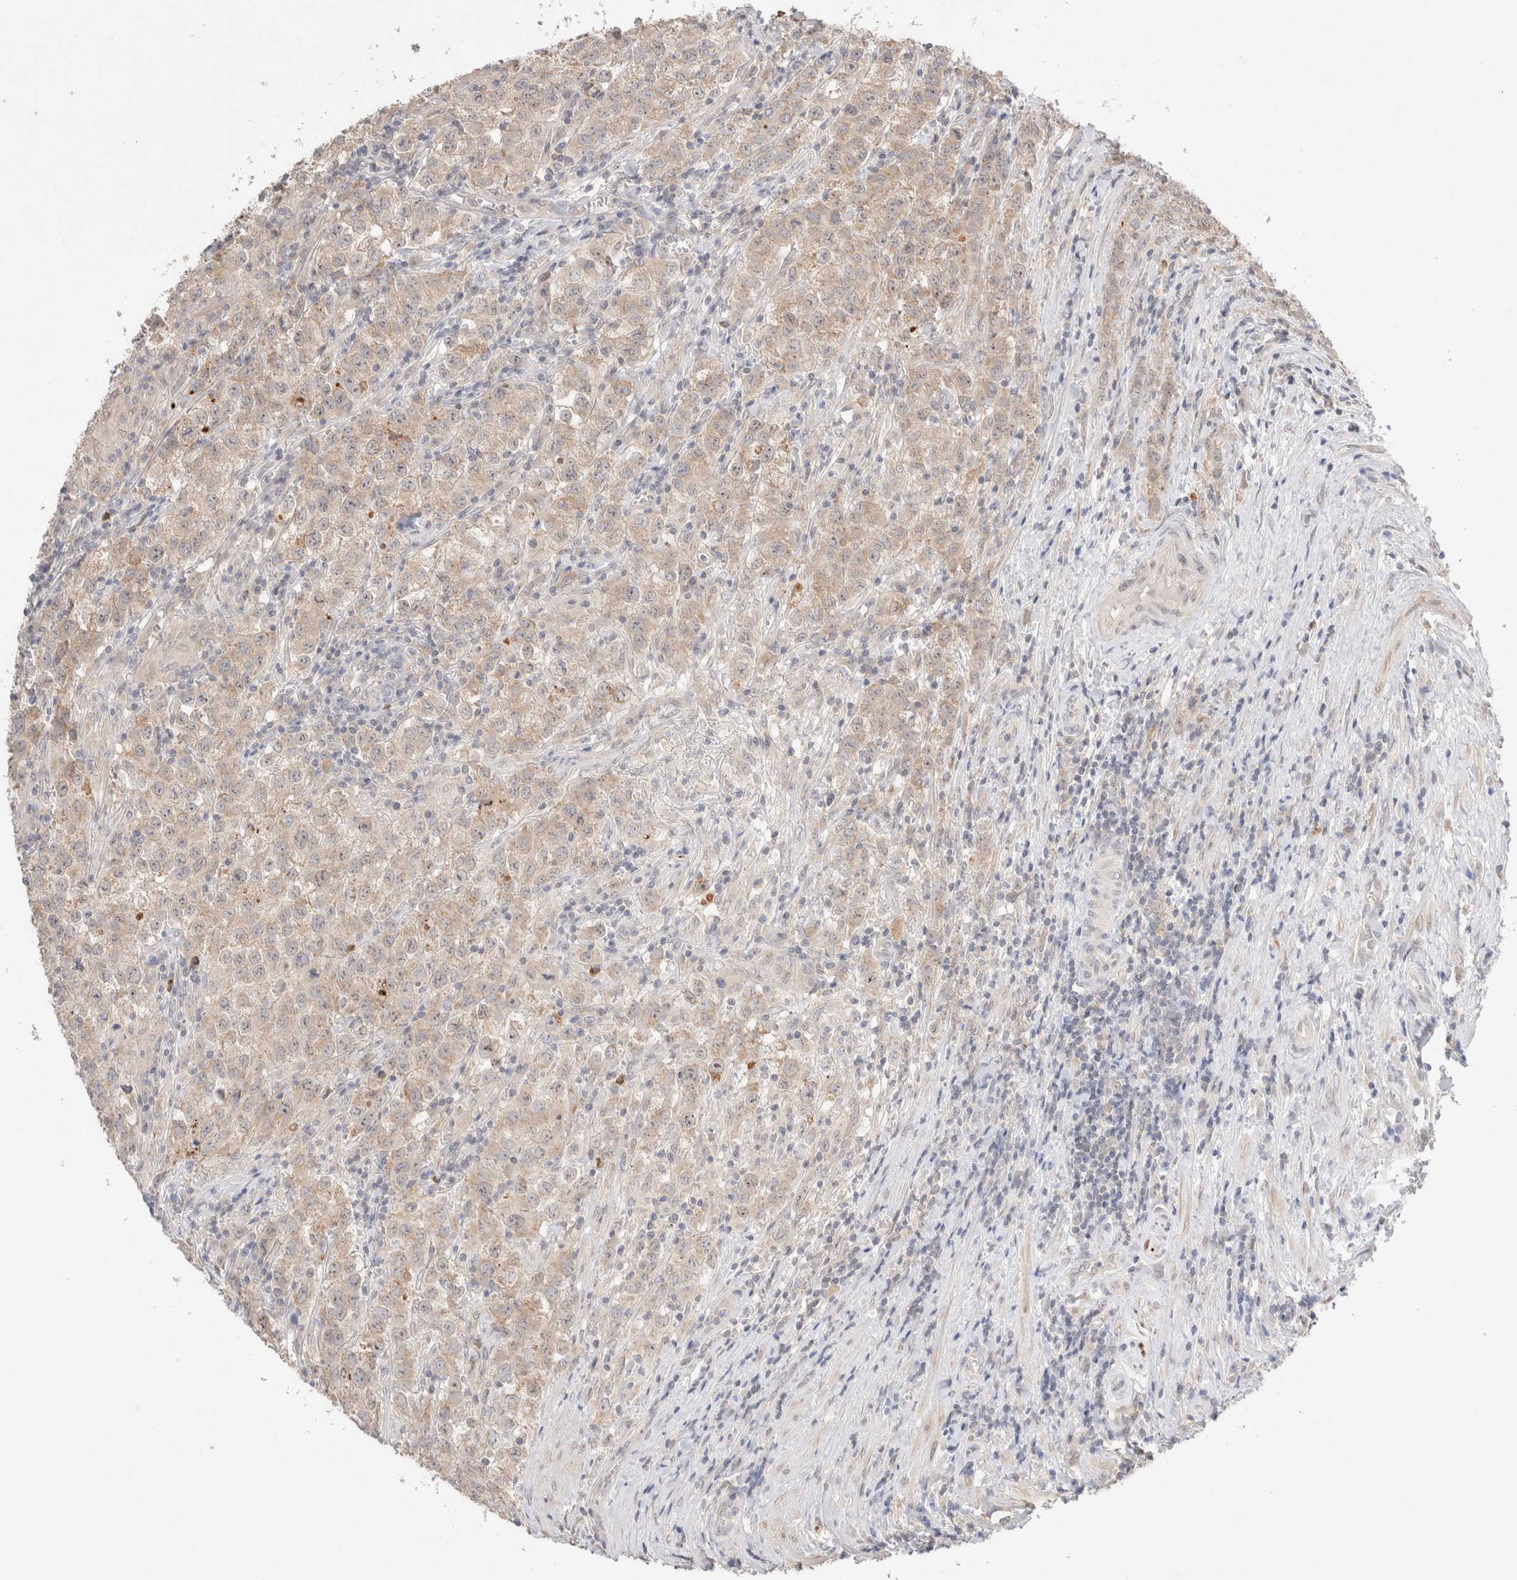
{"staining": {"intensity": "weak", "quantity": ">75%", "location": "cytoplasmic/membranous"}, "tissue": "testis cancer", "cell_type": "Tumor cells", "image_type": "cancer", "snomed": [{"axis": "morphology", "description": "Seminoma, NOS"}, {"axis": "morphology", "description": "Carcinoma, Embryonal, NOS"}, {"axis": "topography", "description": "Testis"}], "caption": "Embryonal carcinoma (testis) was stained to show a protein in brown. There is low levels of weak cytoplasmic/membranous staining in approximately >75% of tumor cells. (Brightfield microscopy of DAB IHC at high magnification).", "gene": "TRIM41", "patient": {"sex": "male", "age": 43}}